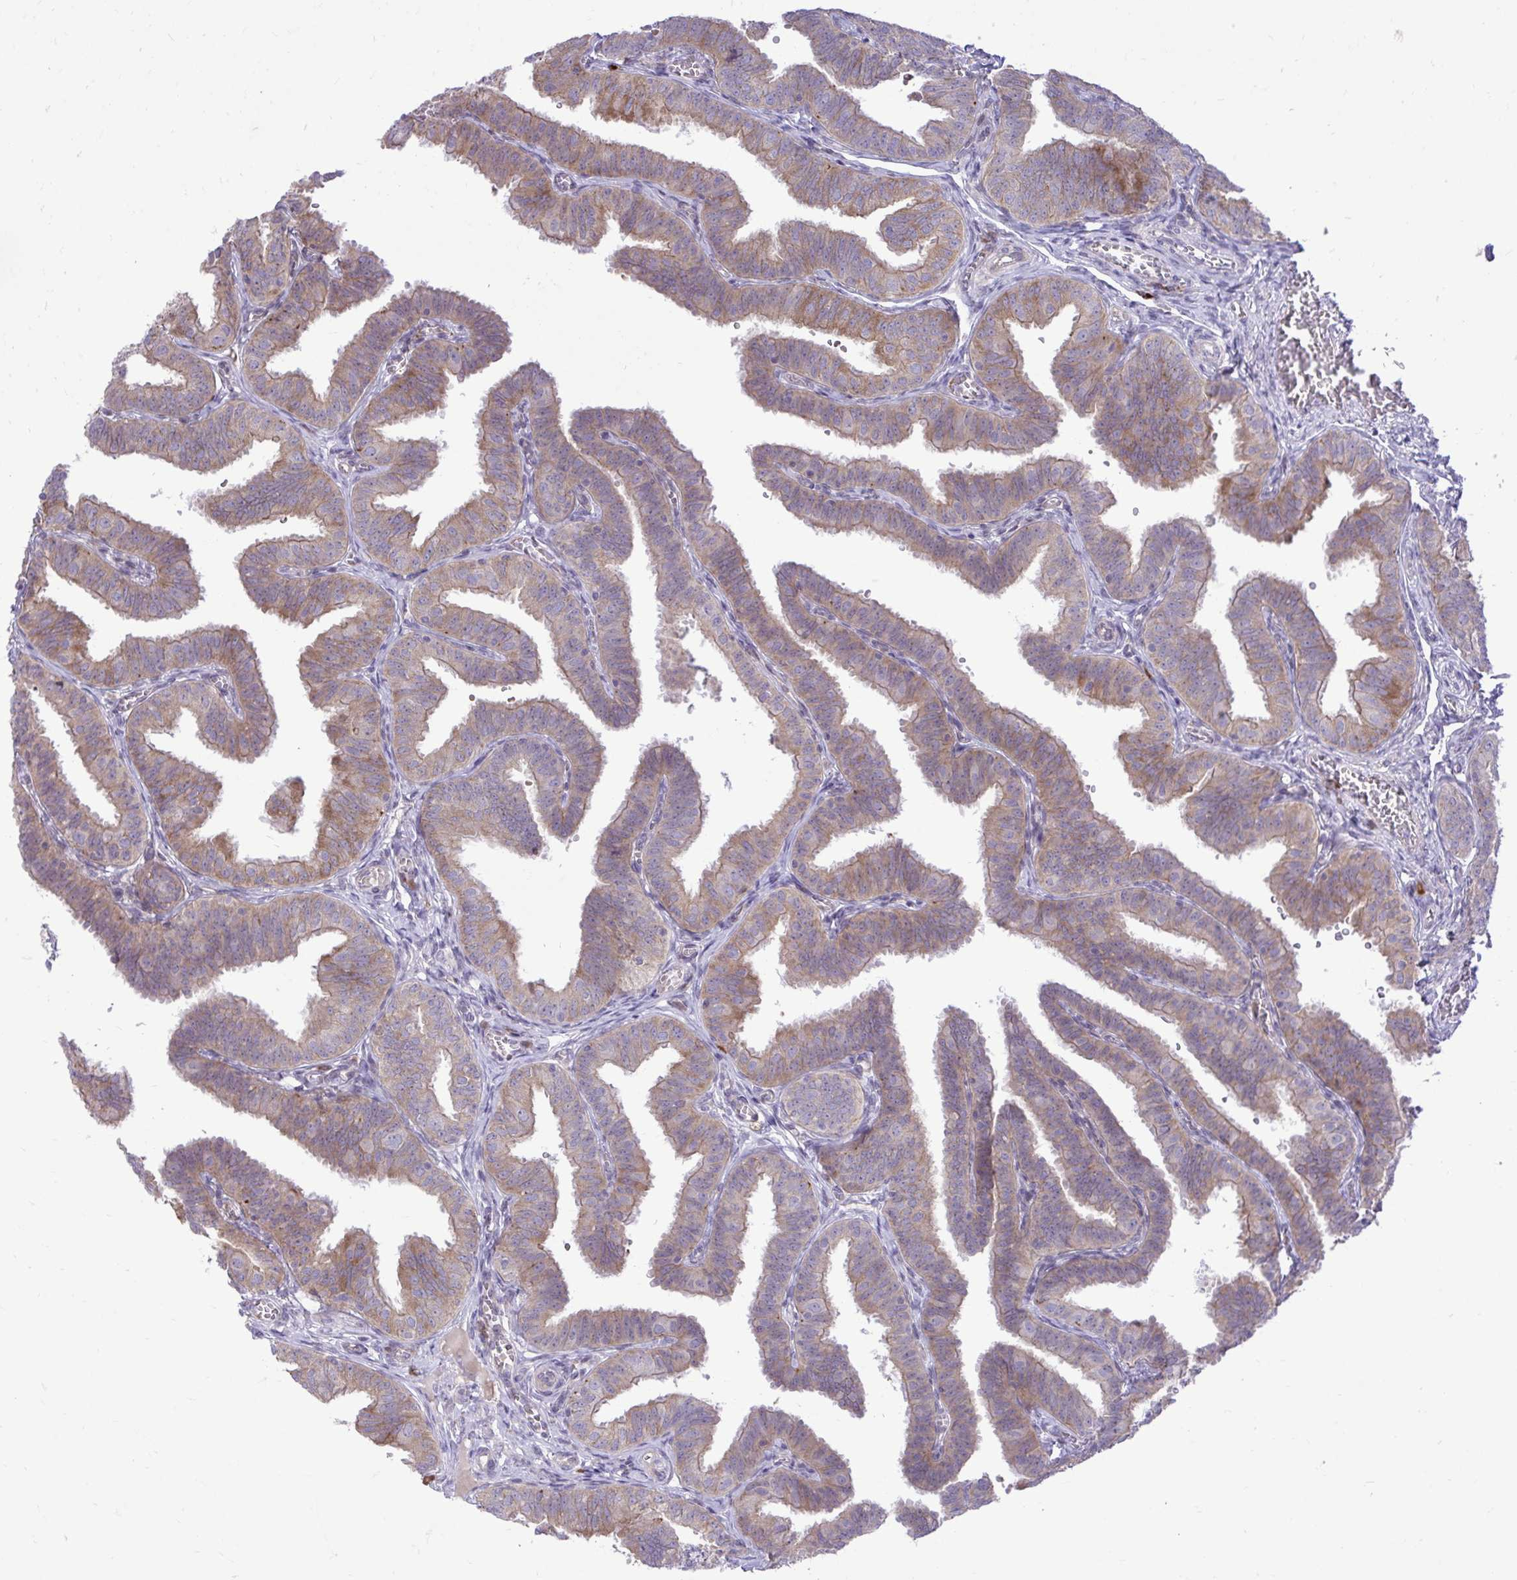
{"staining": {"intensity": "moderate", "quantity": ">75%", "location": "cytoplasmic/membranous"}, "tissue": "fallopian tube", "cell_type": "Glandular cells", "image_type": "normal", "snomed": [{"axis": "morphology", "description": "Normal tissue, NOS"}, {"axis": "topography", "description": "Fallopian tube"}], "caption": "A high-resolution photomicrograph shows immunohistochemistry staining of benign fallopian tube, which demonstrates moderate cytoplasmic/membranous positivity in about >75% of glandular cells.", "gene": "METTL9", "patient": {"sex": "female", "age": 25}}